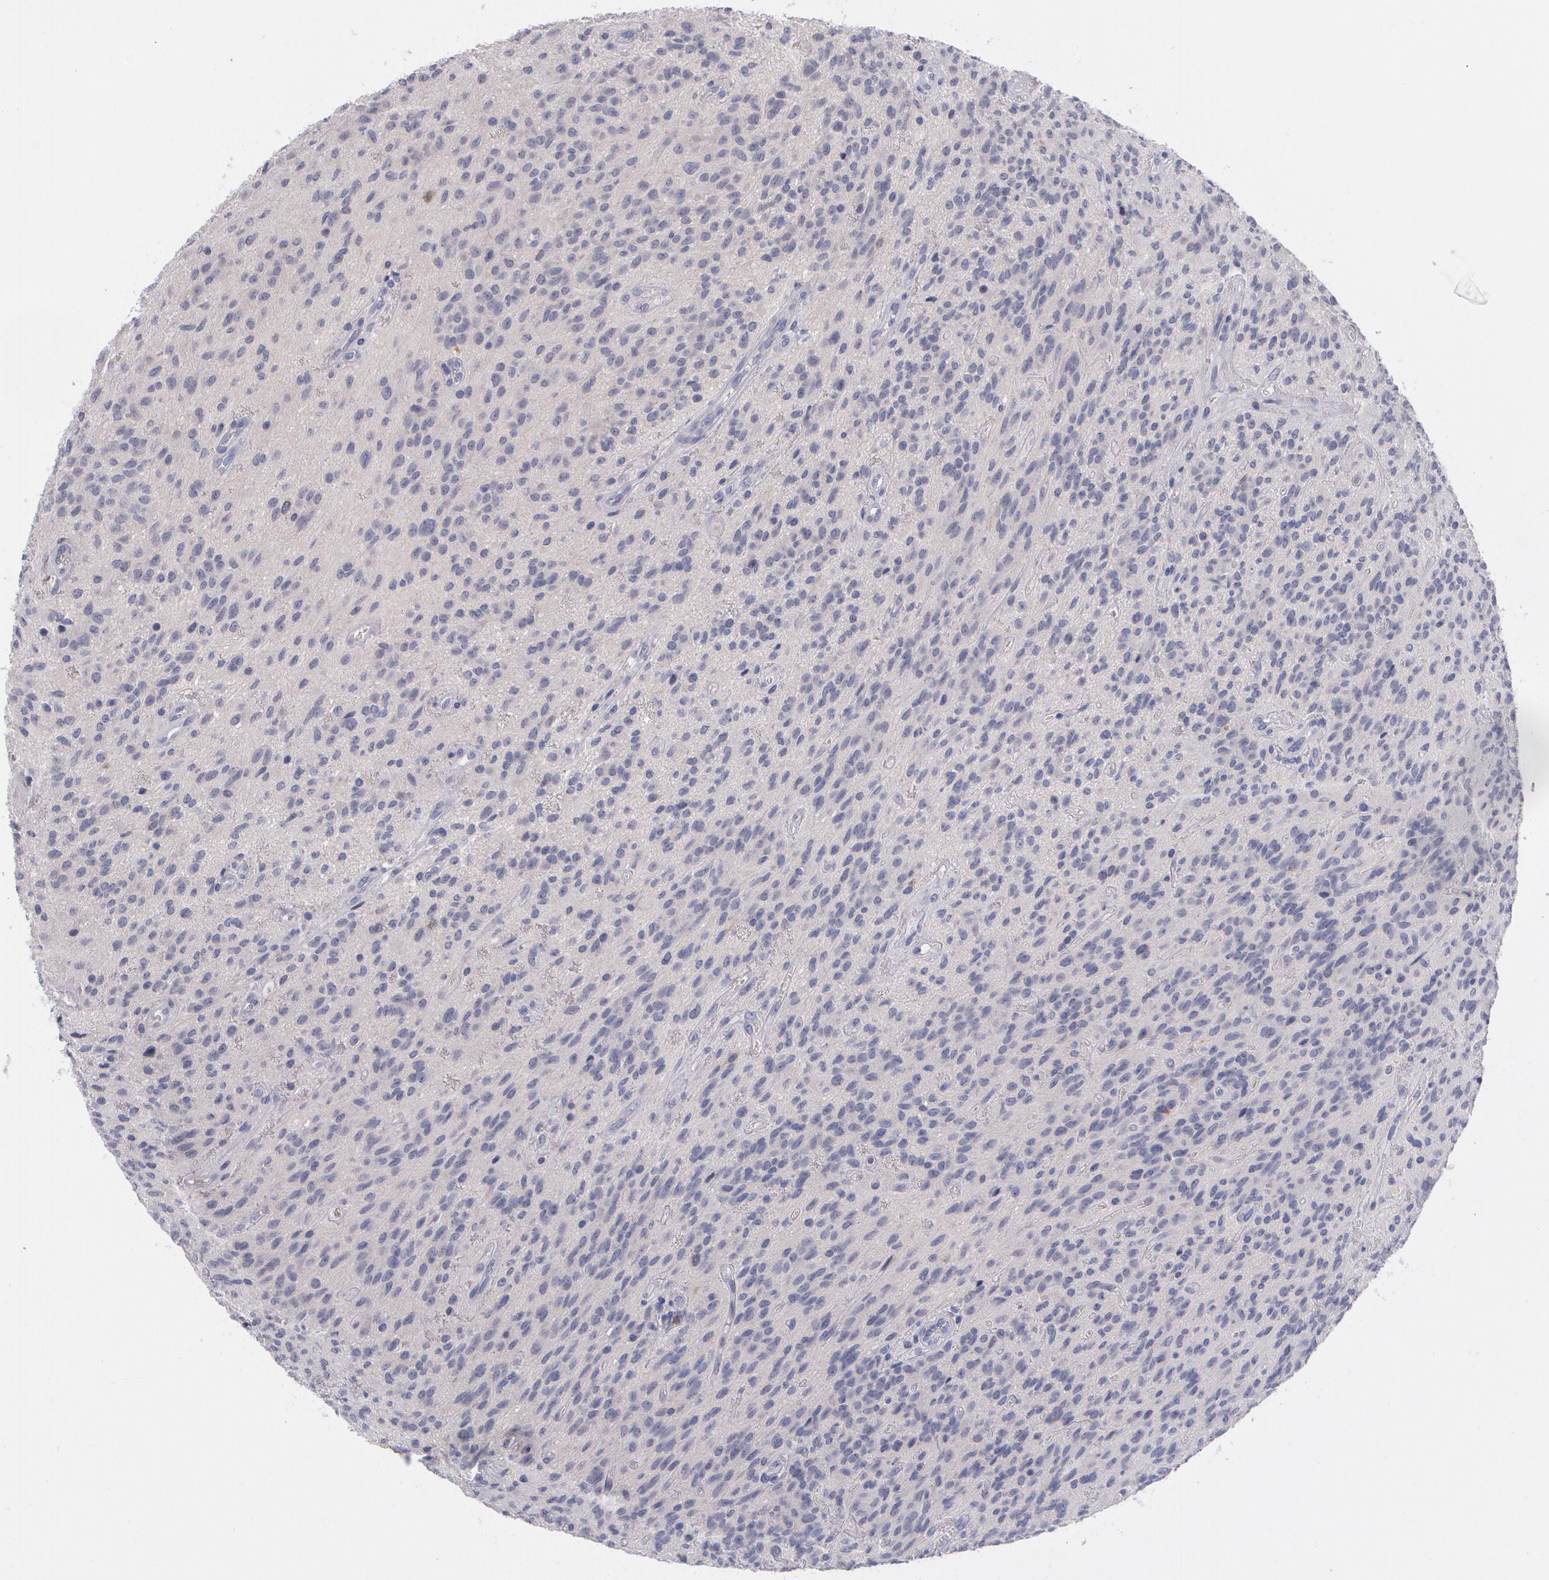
{"staining": {"intensity": "negative", "quantity": "none", "location": "none"}, "tissue": "glioma", "cell_type": "Tumor cells", "image_type": "cancer", "snomed": [{"axis": "morphology", "description": "Glioma, malignant, Low grade"}, {"axis": "topography", "description": "Brain"}], "caption": "Tumor cells are negative for brown protein staining in glioma.", "gene": "HMMR", "patient": {"sex": "female", "age": 15}}